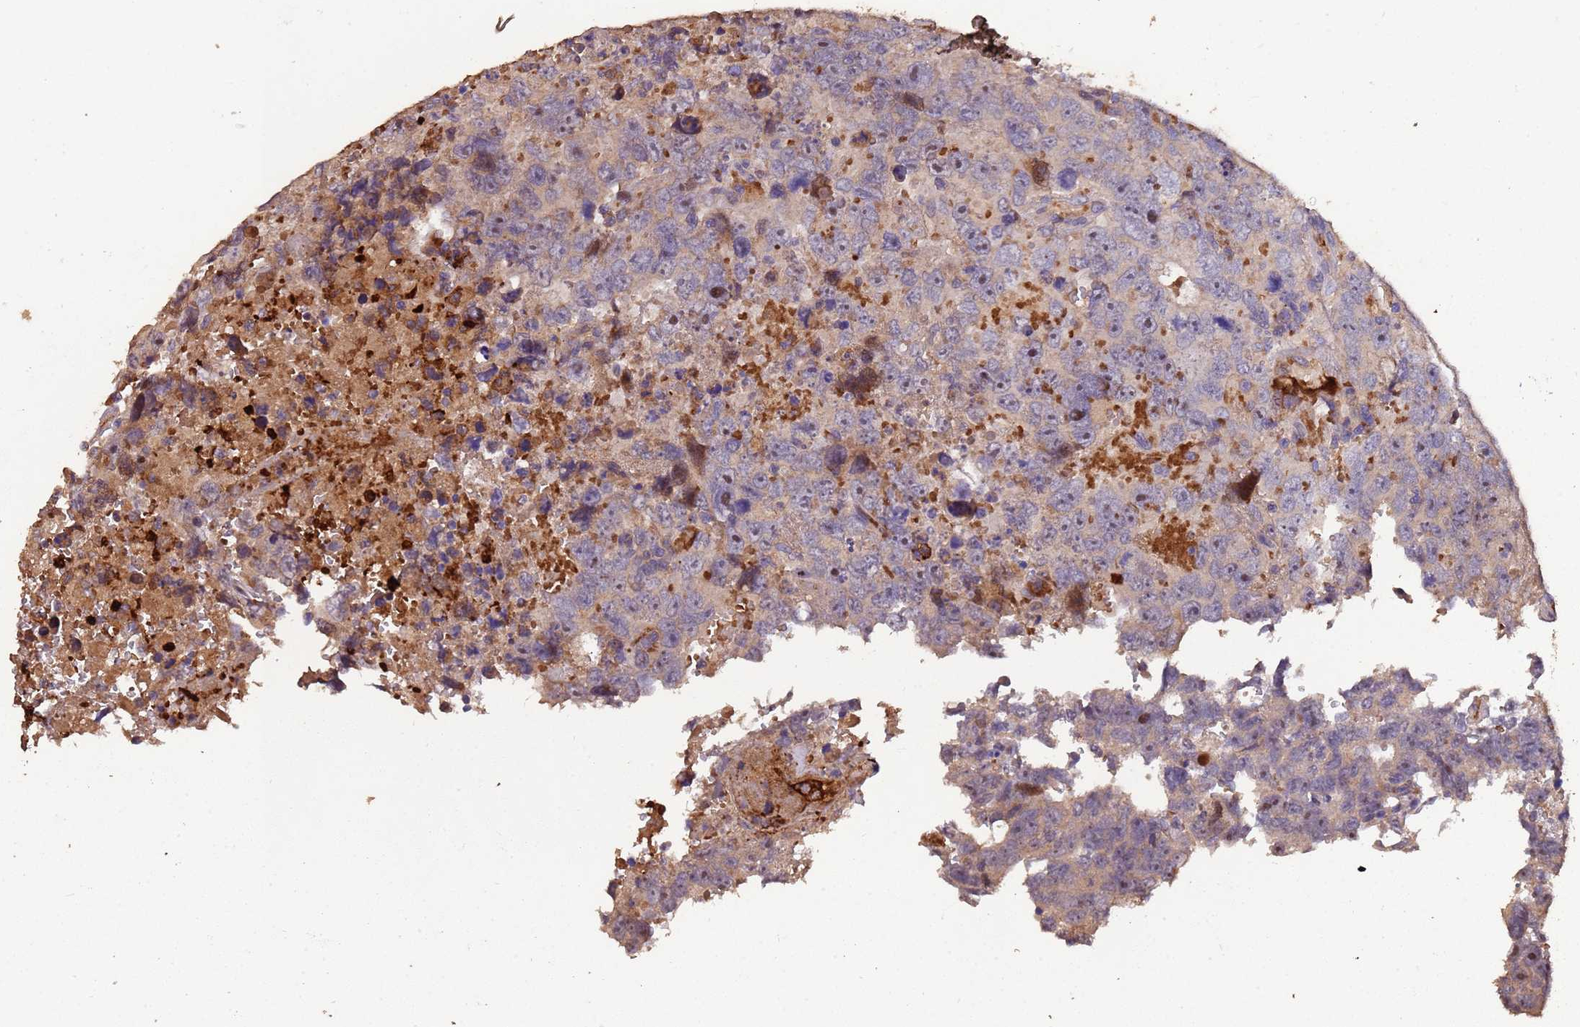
{"staining": {"intensity": "weak", "quantity": "<25%", "location": "cytoplasmic/membranous"}, "tissue": "testis cancer", "cell_type": "Tumor cells", "image_type": "cancer", "snomed": [{"axis": "morphology", "description": "Carcinoma, Embryonal, NOS"}, {"axis": "topography", "description": "Testis"}], "caption": "IHC micrograph of human testis cancer (embryonal carcinoma) stained for a protein (brown), which reveals no positivity in tumor cells. Brightfield microscopy of immunohistochemistry (IHC) stained with DAB (3,3'-diaminobenzidine) (brown) and hematoxylin (blue), captured at high magnification.", "gene": "CCDC184", "patient": {"sex": "male", "age": 45}}